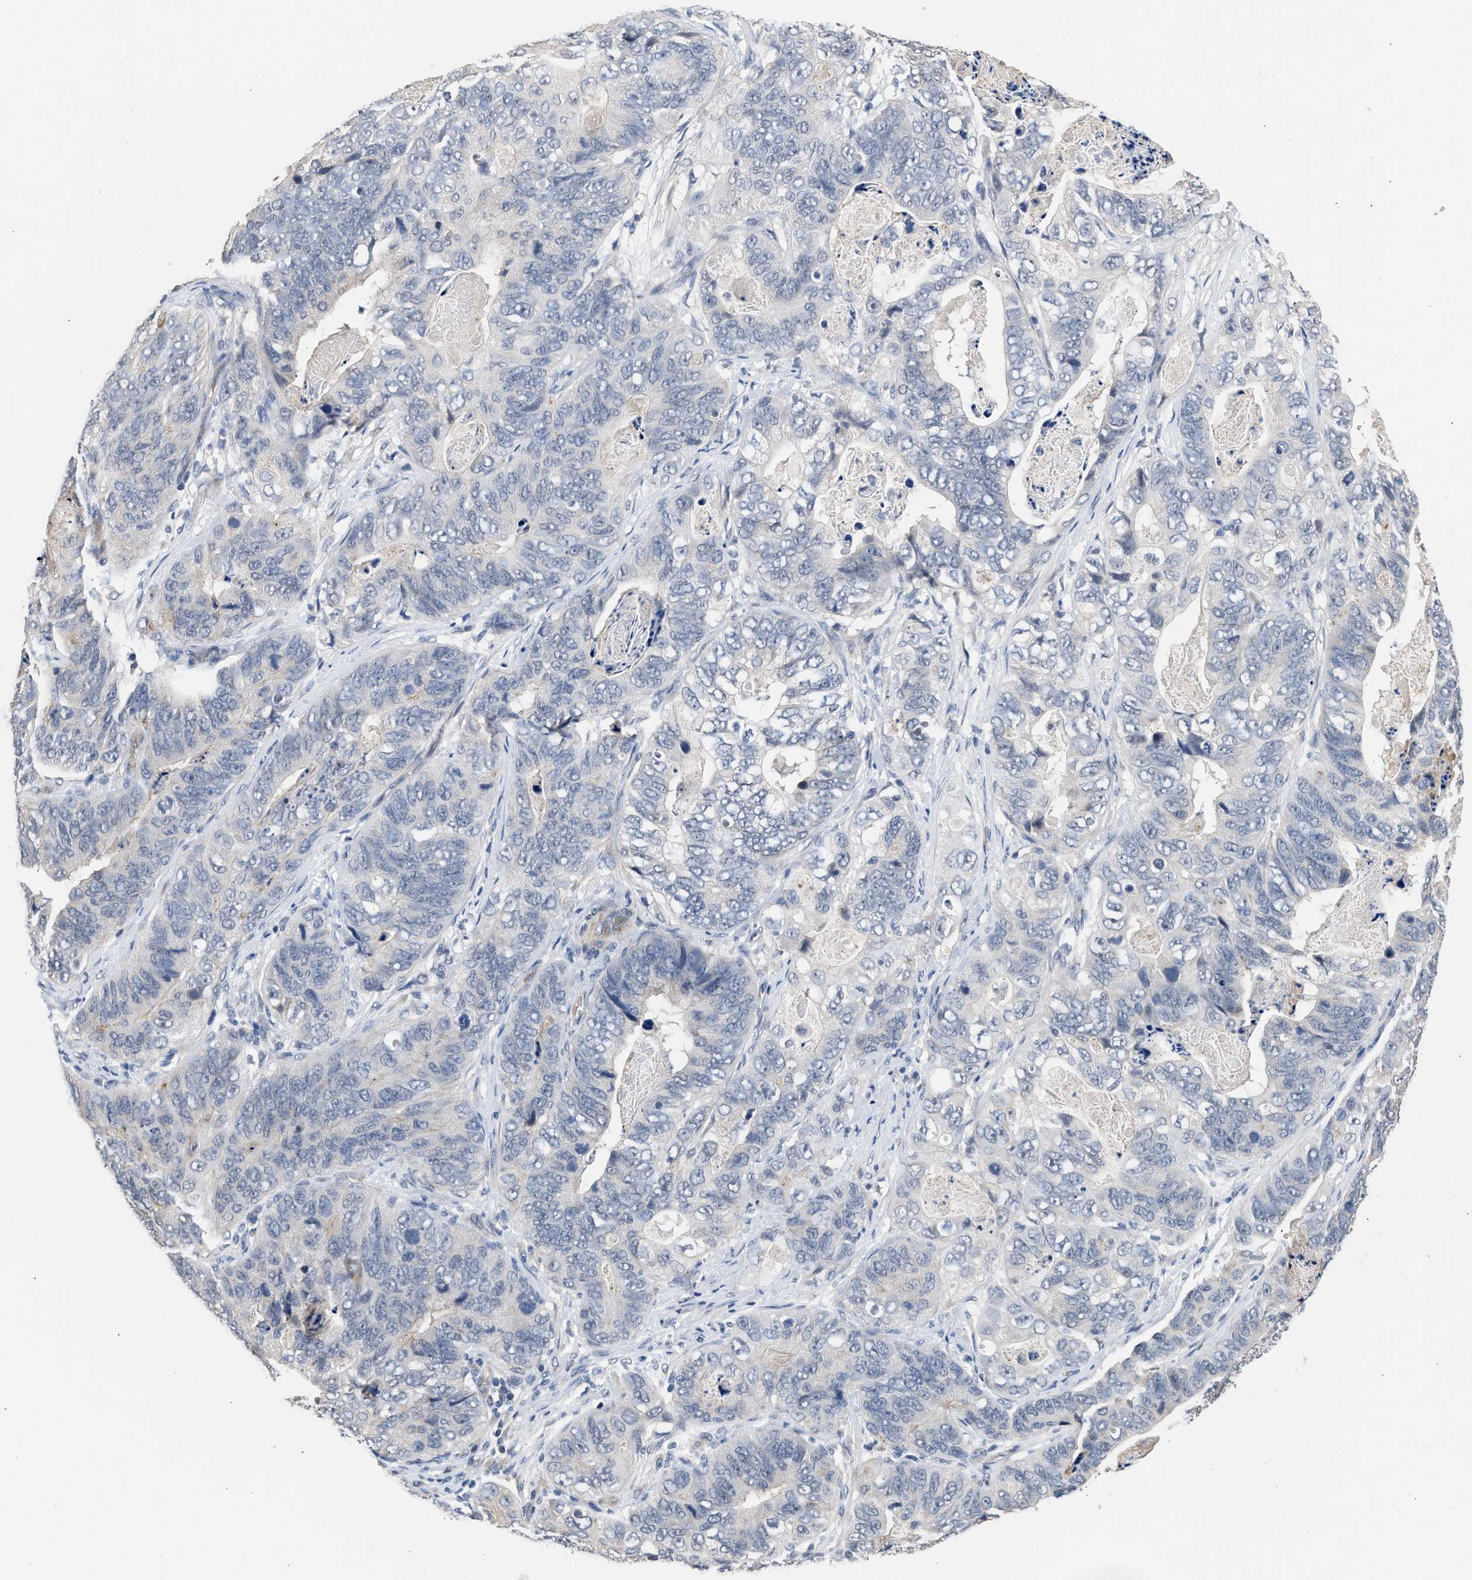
{"staining": {"intensity": "negative", "quantity": "none", "location": "none"}, "tissue": "stomach cancer", "cell_type": "Tumor cells", "image_type": "cancer", "snomed": [{"axis": "morphology", "description": "Adenocarcinoma, NOS"}, {"axis": "topography", "description": "Stomach"}], "caption": "This is an immunohistochemistry (IHC) image of stomach cancer. There is no staining in tumor cells.", "gene": "CSF3R", "patient": {"sex": "female", "age": 89}}